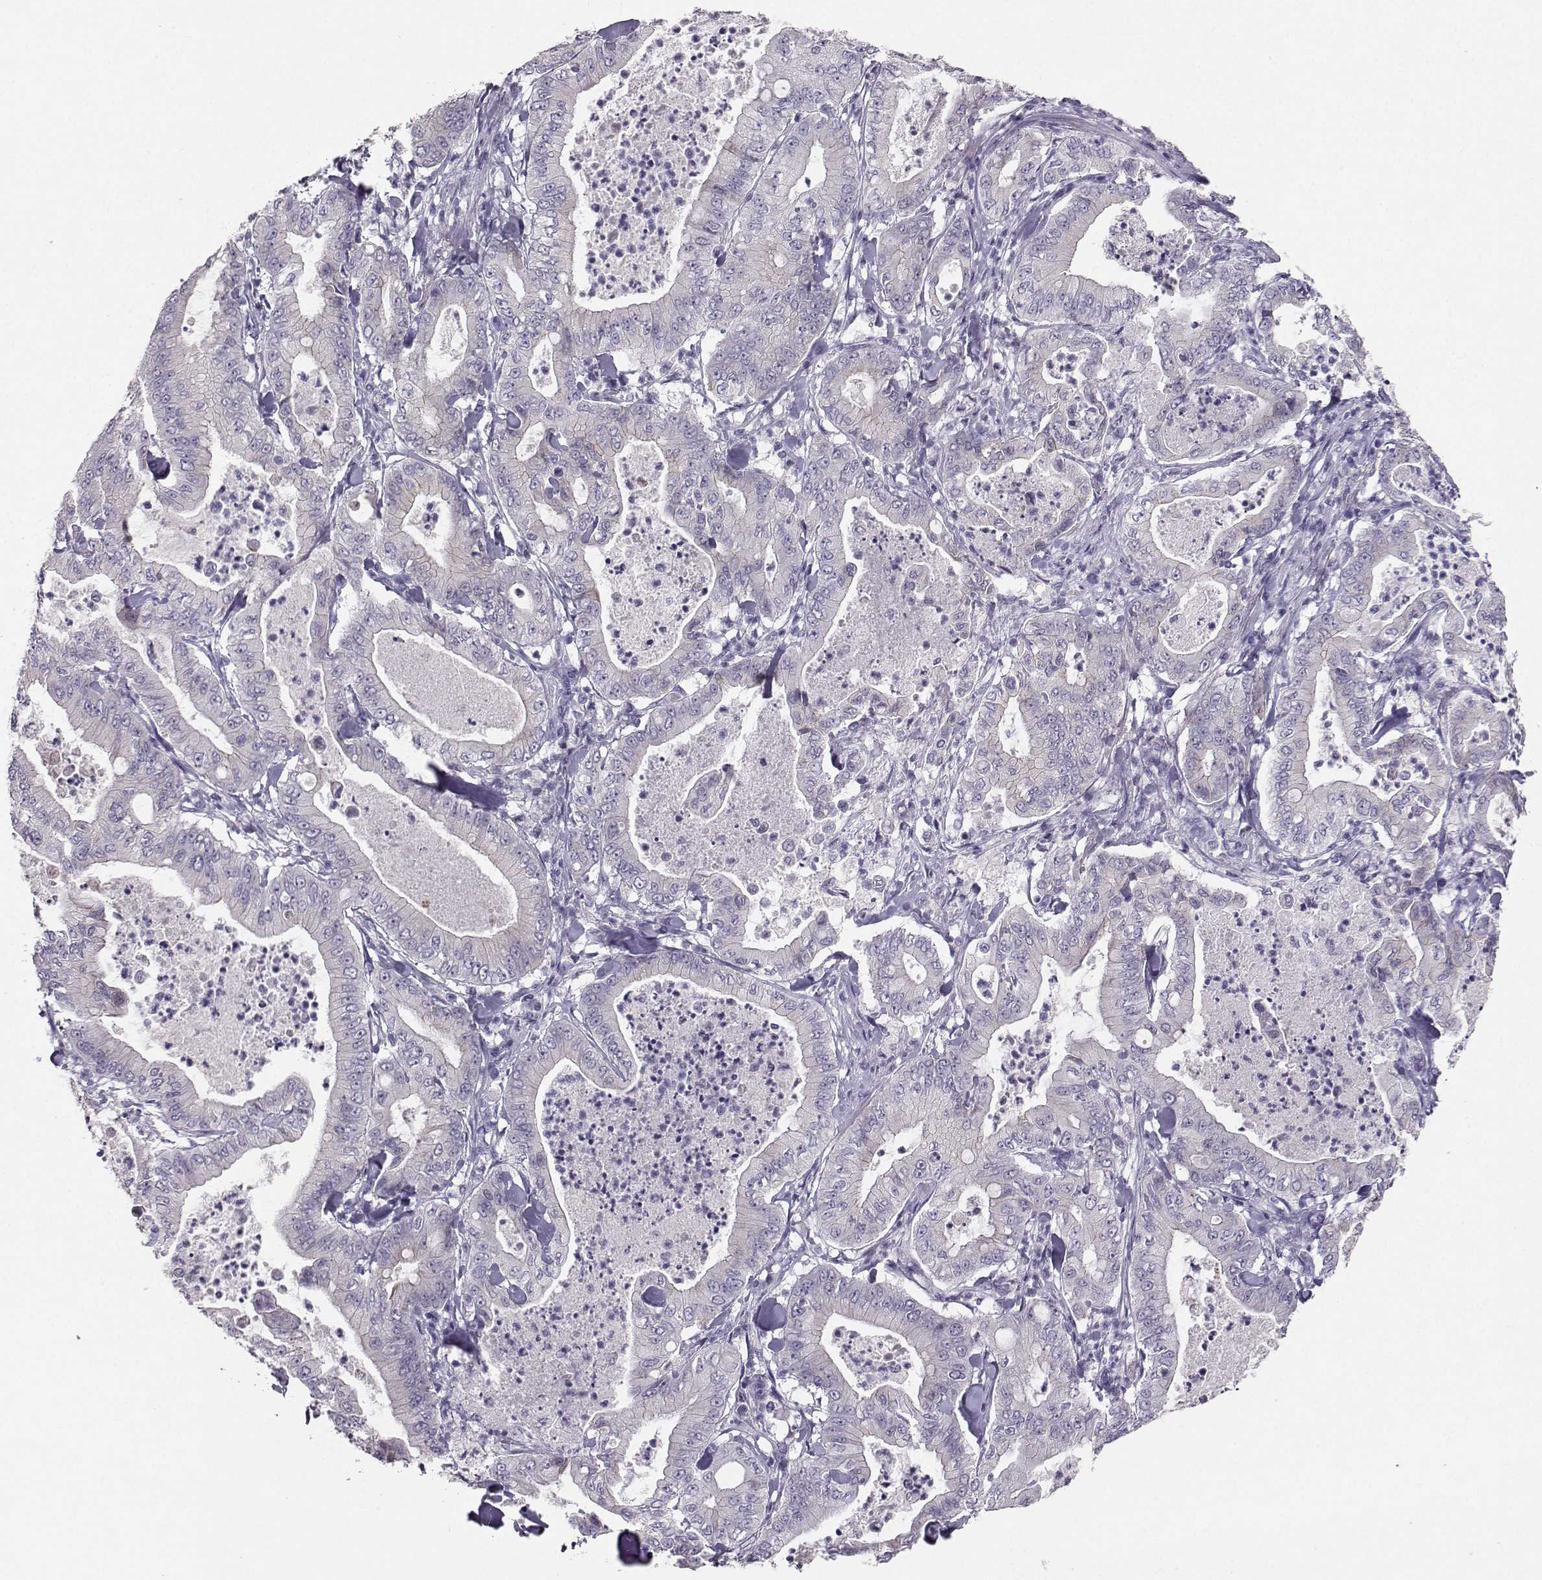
{"staining": {"intensity": "negative", "quantity": "none", "location": "none"}, "tissue": "pancreatic cancer", "cell_type": "Tumor cells", "image_type": "cancer", "snomed": [{"axis": "morphology", "description": "Adenocarcinoma, NOS"}, {"axis": "topography", "description": "Pancreas"}], "caption": "Histopathology image shows no significant protein positivity in tumor cells of pancreatic cancer.", "gene": "PKP2", "patient": {"sex": "male", "age": 71}}